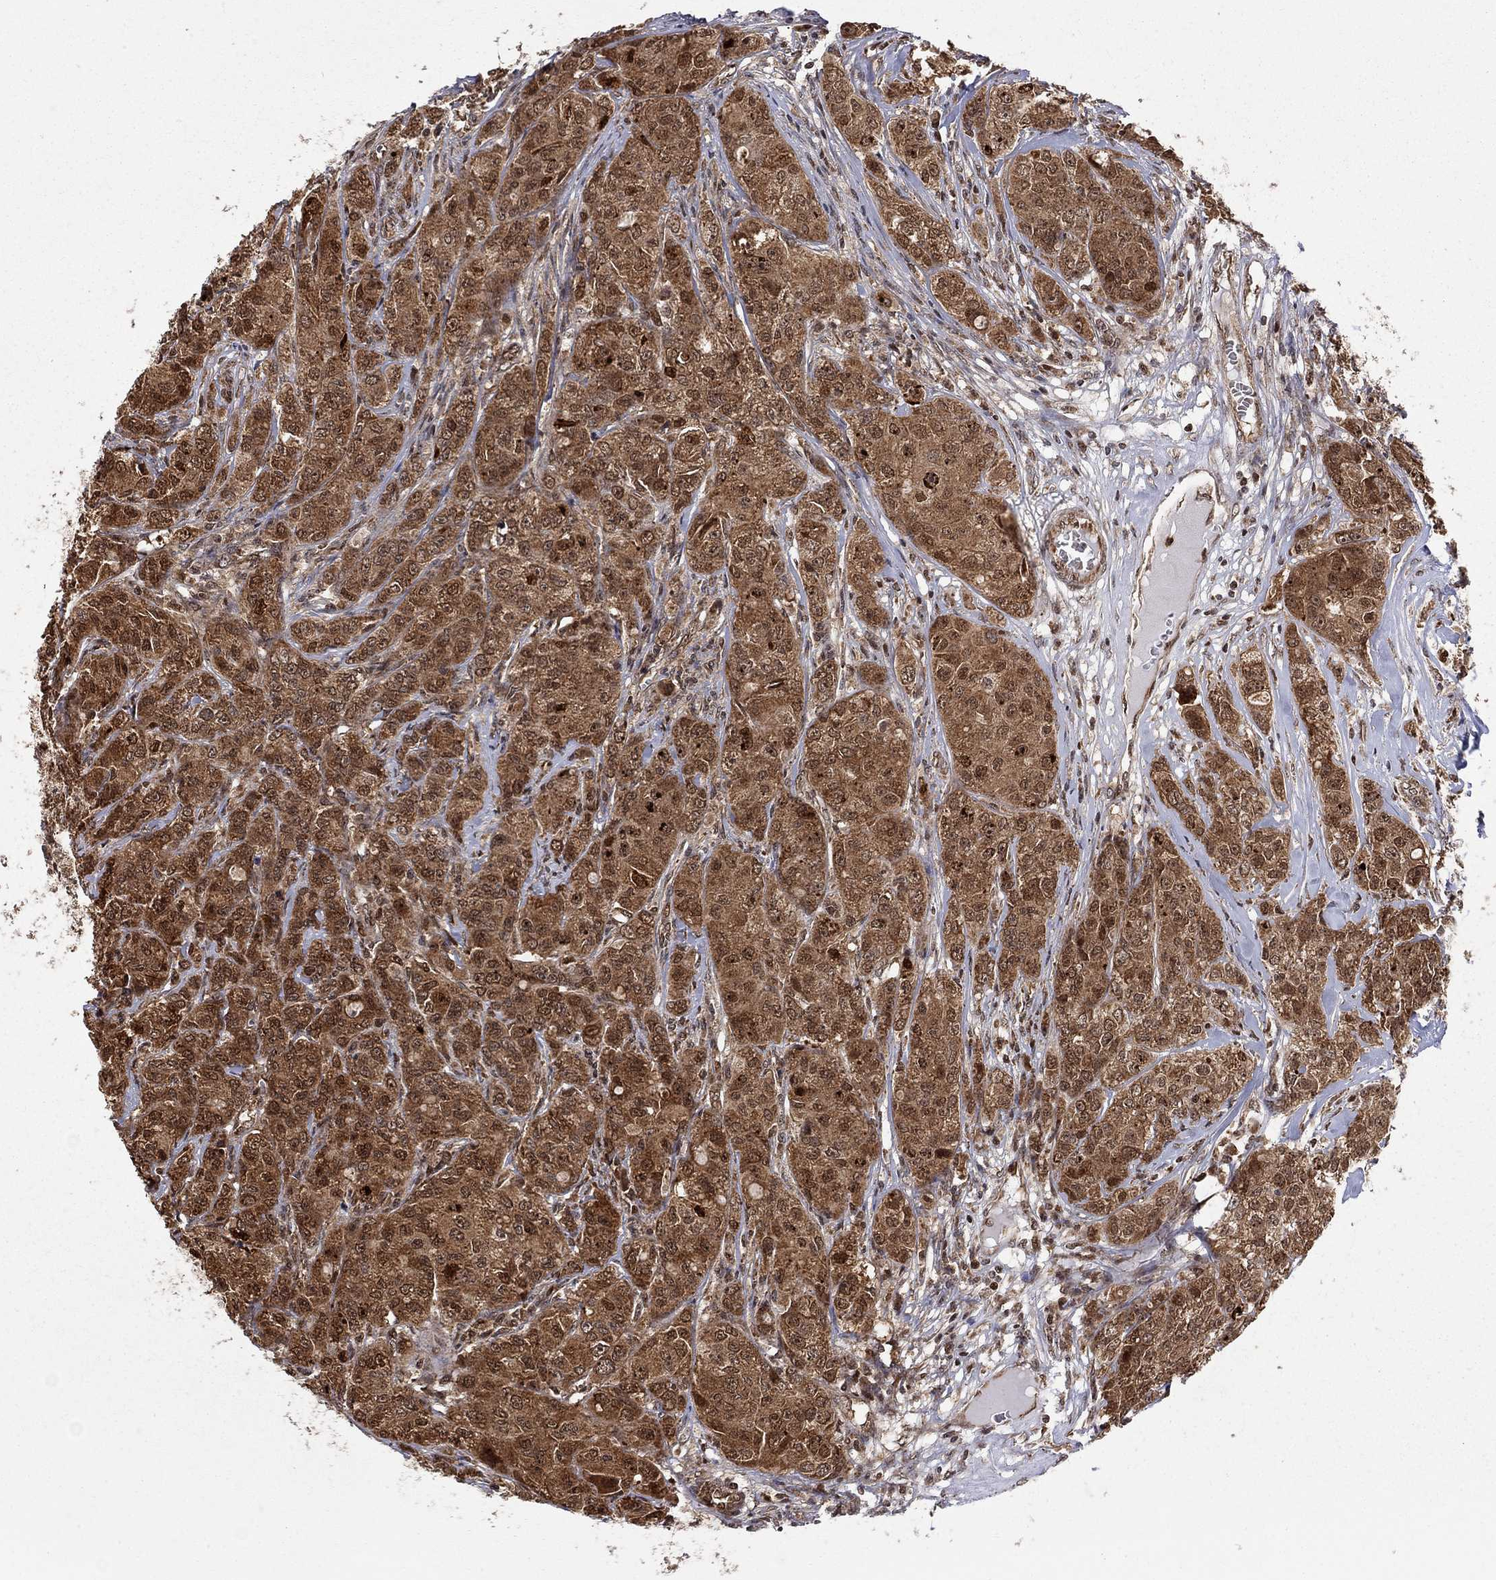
{"staining": {"intensity": "strong", "quantity": ">75%", "location": "cytoplasmic/membranous"}, "tissue": "breast cancer", "cell_type": "Tumor cells", "image_type": "cancer", "snomed": [{"axis": "morphology", "description": "Duct carcinoma"}, {"axis": "topography", "description": "Breast"}], "caption": "The photomicrograph exhibits staining of invasive ductal carcinoma (breast), revealing strong cytoplasmic/membranous protein positivity (brown color) within tumor cells. (DAB (3,3'-diaminobenzidine) IHC, brown staining for protein, blue staining for nuclei).", "gene": "ELOB", "patient": {"sex": "female", "age": 43}}